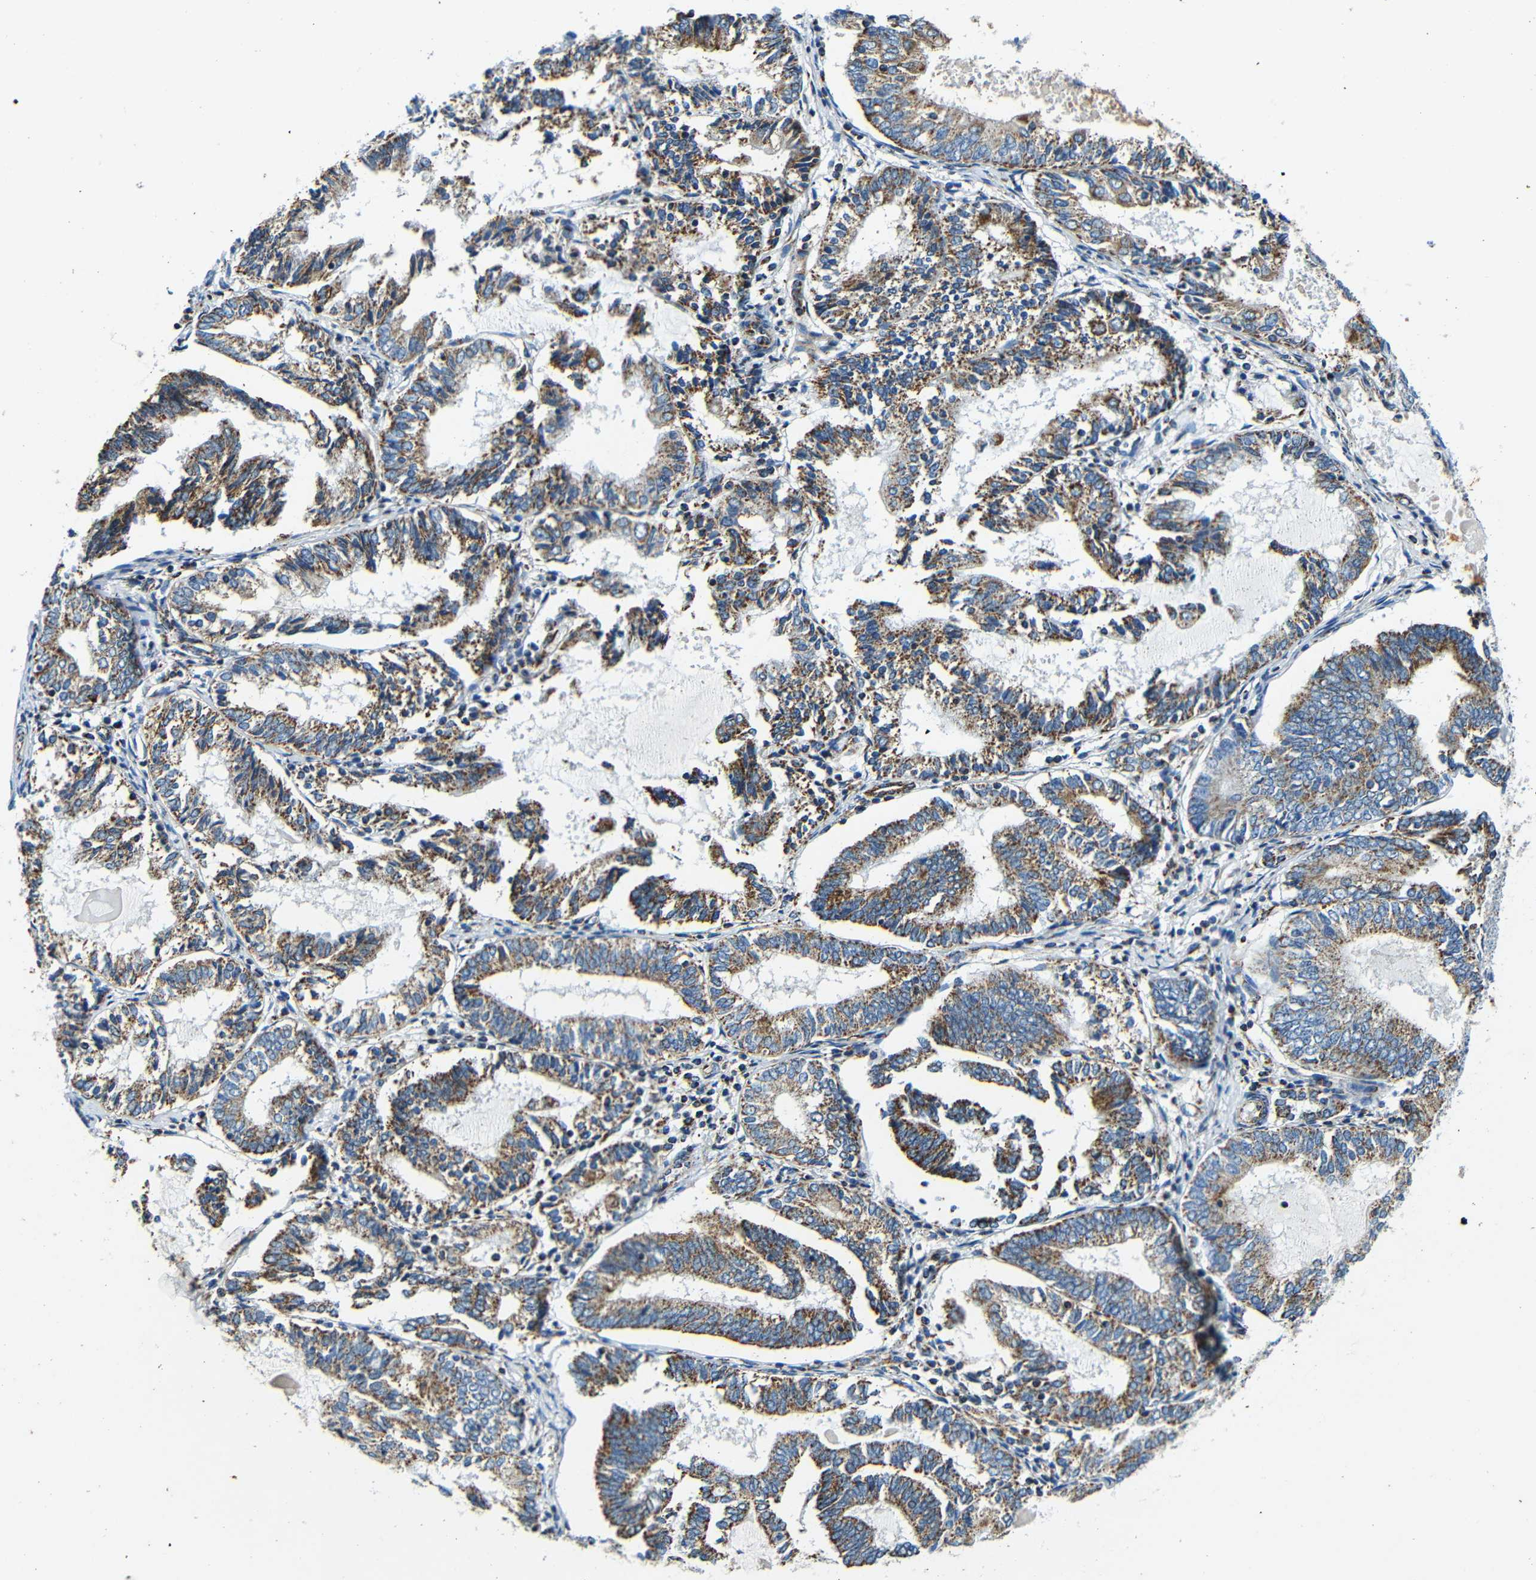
{"staining": {"intensity": "strong", "quantity": ">75%", "location": "cytoplasmic/membranous"}, "tissue": "endometrial cancer", "cell_type": "Tumor cells", "image_type": "cancer", "snomed": [{"axis": "morphology", "description": "Adenocarcinoma, NOS"}, {"axis": "topography", "description": "Endometrium"}], "caption": "Immunohistochemical staining of human adenocarcinoma (endometrial) demonstrates high levels of strong cytoplasmic/membranous expression in approximately >75% of tumor cells.", "gene": "GALNT18", "patient": {"sex": "female", "age": 81}}